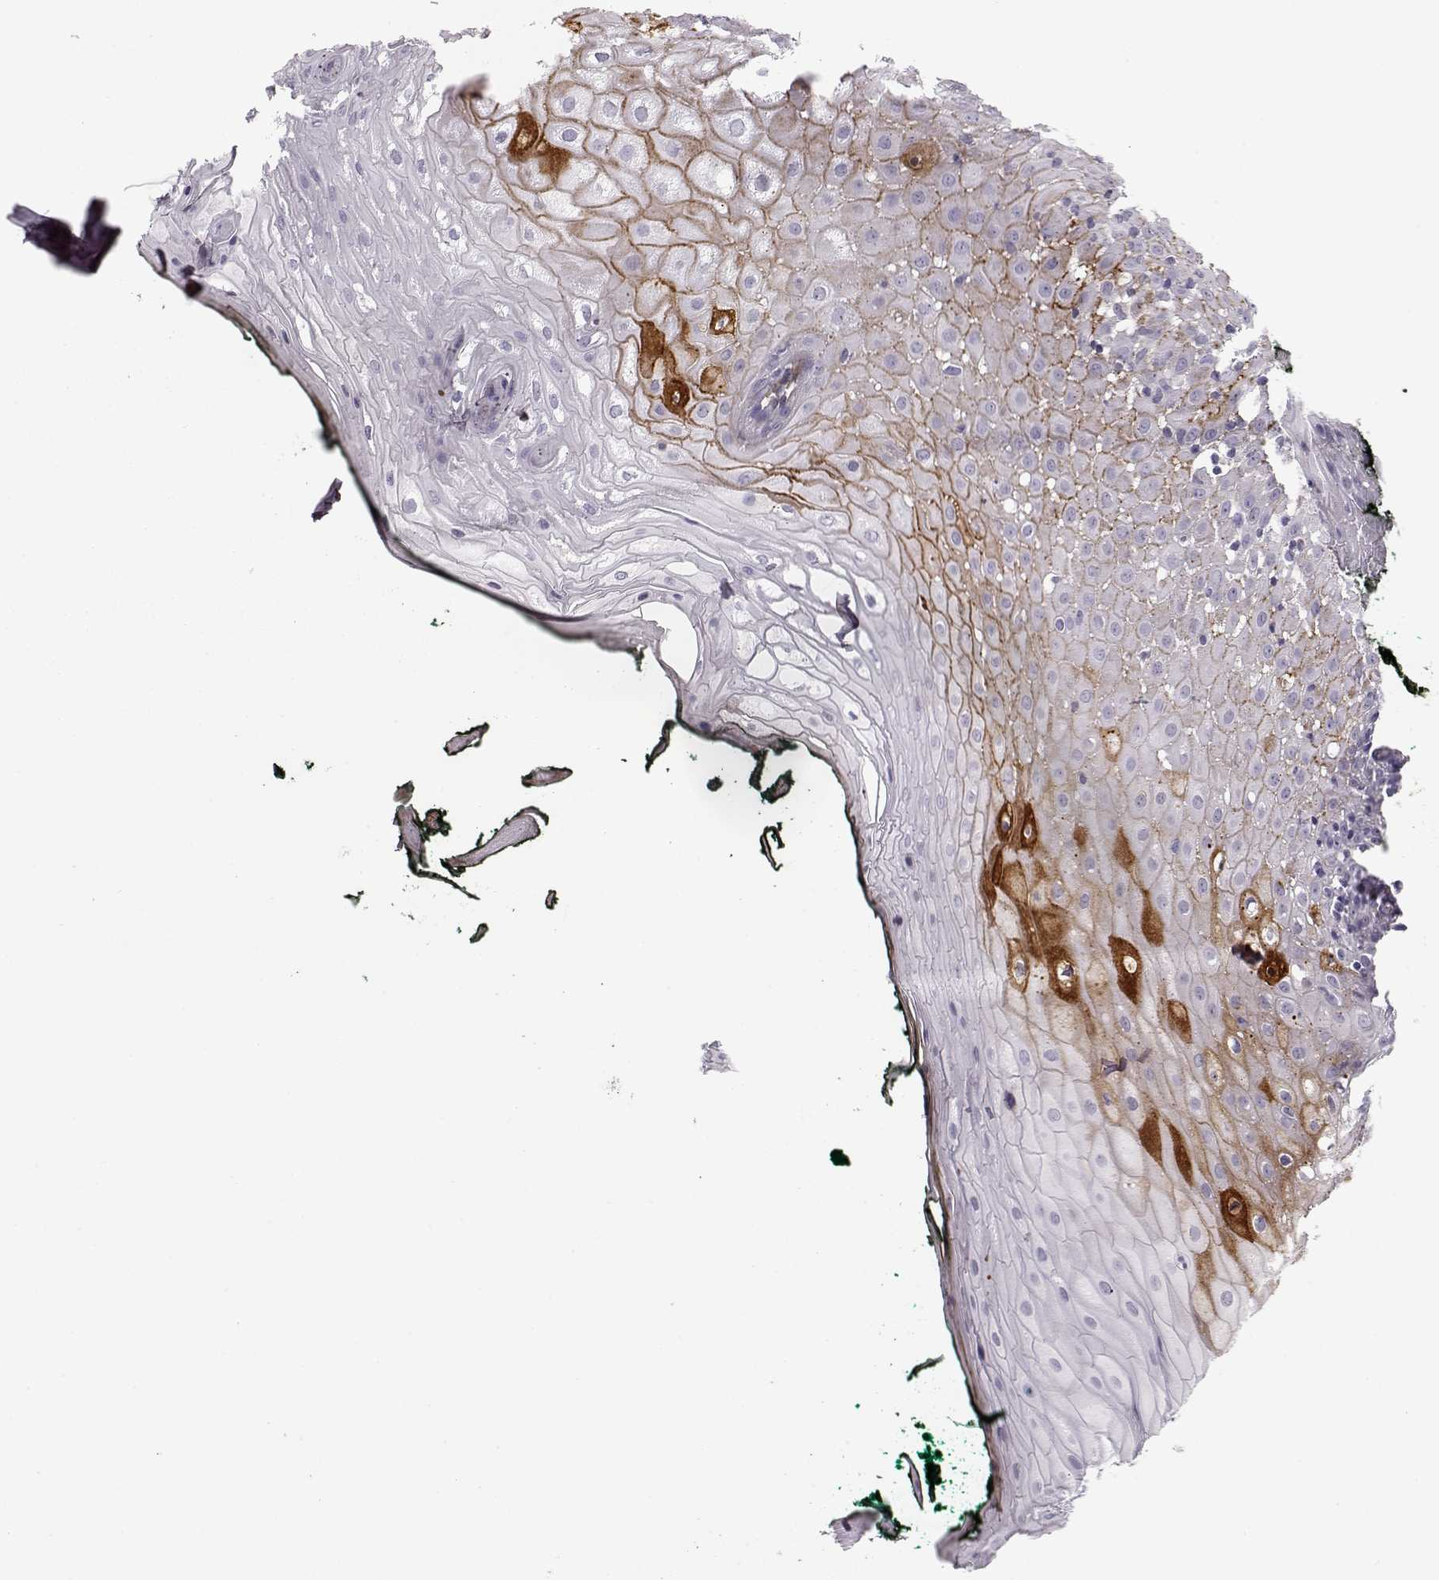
{"staining": {"intensity": "strong", "quantity": "<25%", "location": "cytoplasmic/membranous"}, "tissue": "oral mucosa", "cell_type": "Squamous epithelial cells", "image_type": "normal", "snomed": [{"axis": "morphology", "description": "Normal tissue, NOS"}, {"axis": "topography", "description": "Oral tissue"}, {"axis": "topography", "description": "Head-Neck"}], "caption": "Squamous epithelial cells show medium levels of strong cytoplasmic/membranous positivity in approximately <25% of cells in normal human oral mucosa.", "gene": "PABPC1L2A", "patient": {"sex": "female", "age": 68}}